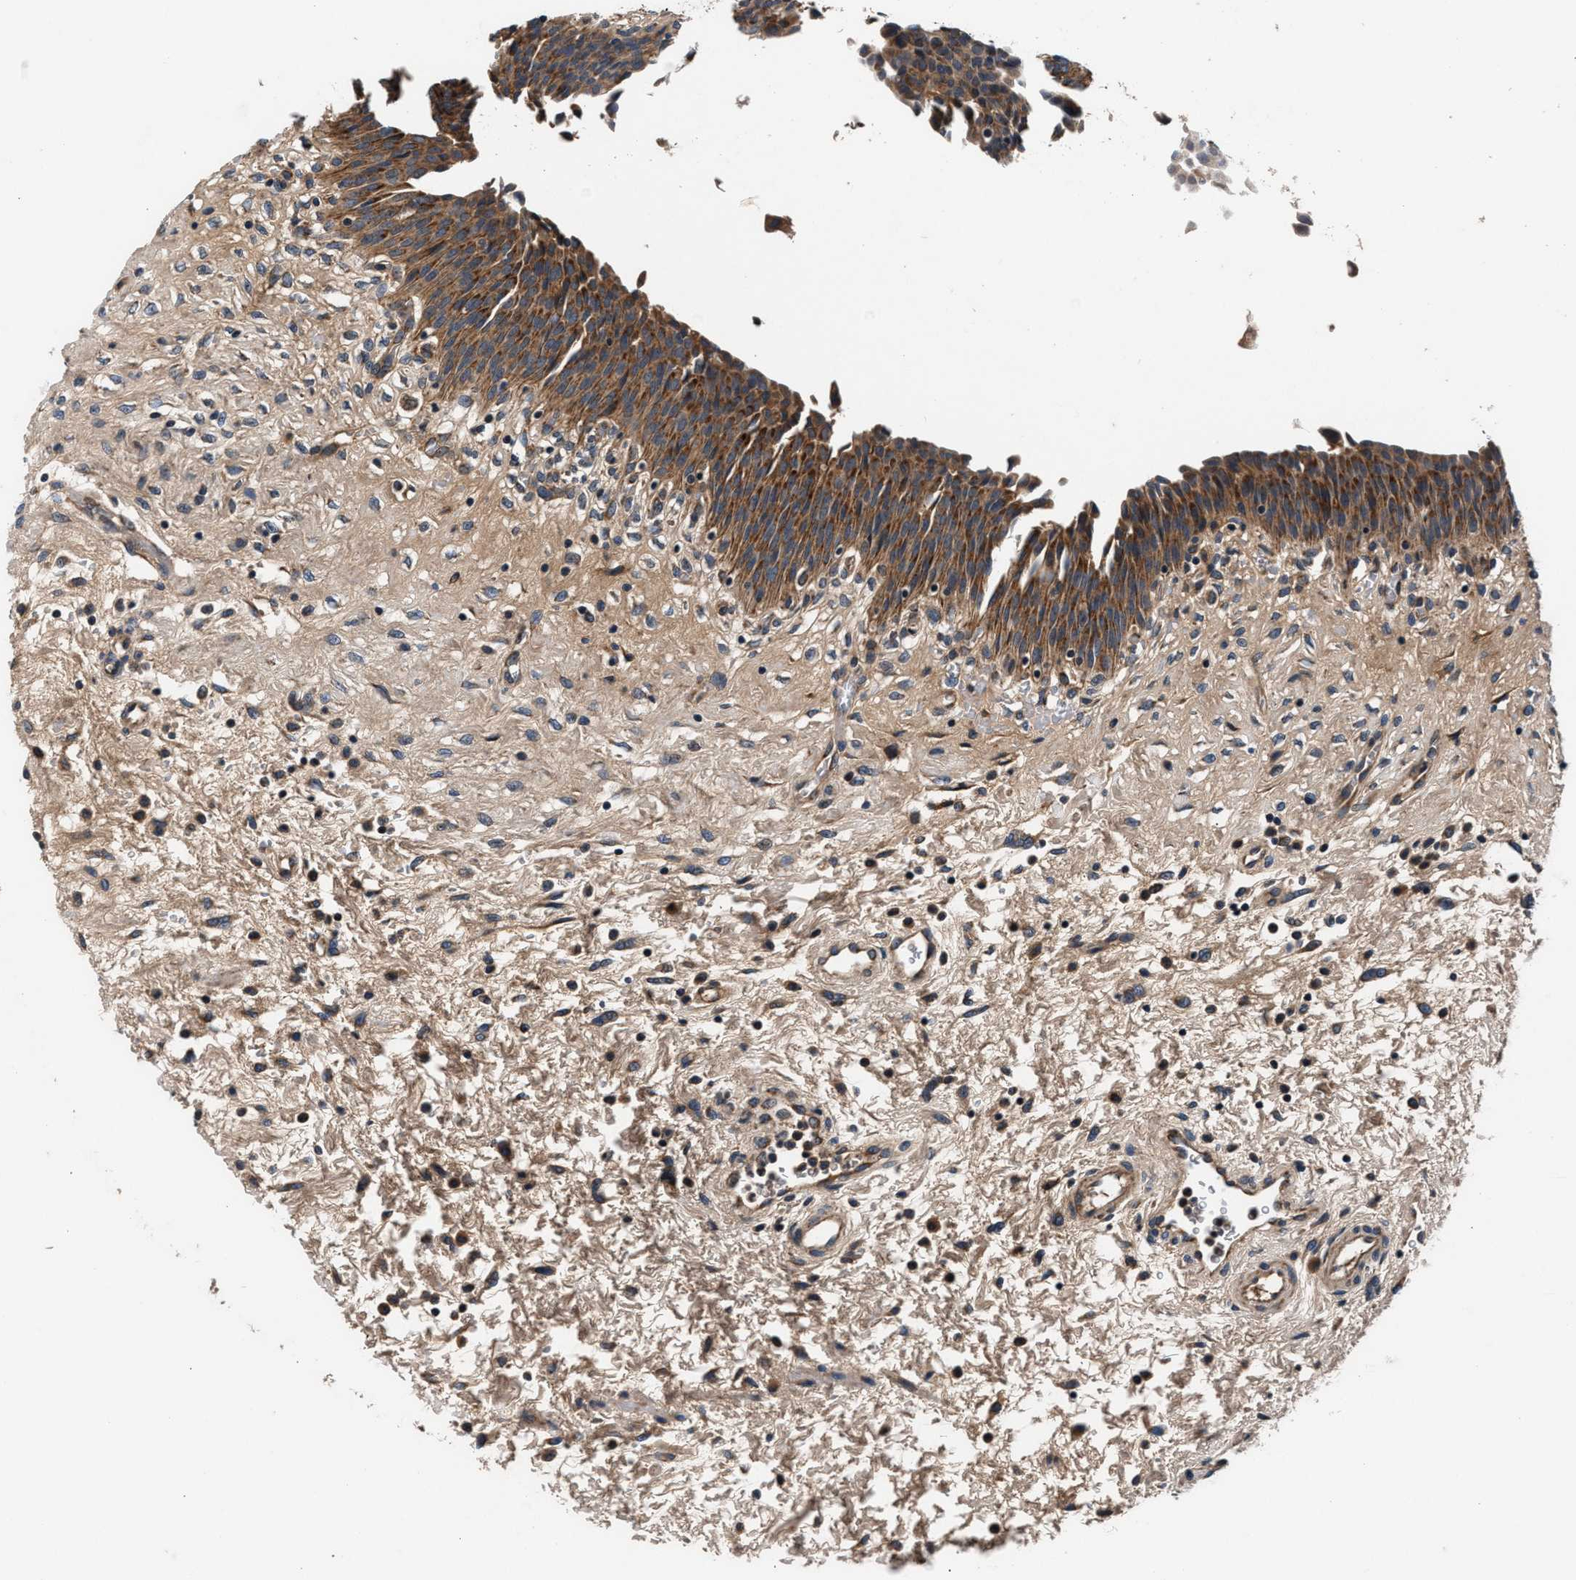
{"staining": {"intensity": "moderate", "quantity": ">75%", "location": "cytoplasmic/membranous"}, "tissue": "urinary bladder", "cell_type": "Urothelial cells", "image_type": "normal", "snomed": [{"axis": "morphology", "description": "Normal tissue, NOS"}, {"axis": "morphology", "description": "Dysplasia, NOS"}, {"axis": "topography", "description": "Urinary bladder"}], "caption": "DAB (3,3'-diaminobenzidine) immunohistochemical staining of benign human urinary bladder shows moderate cytoplasmic/membranous protein positivity in about >75% of urothelial cells.", "gene": "IMMT", "patient": {"sex": "male", "age": 35}}